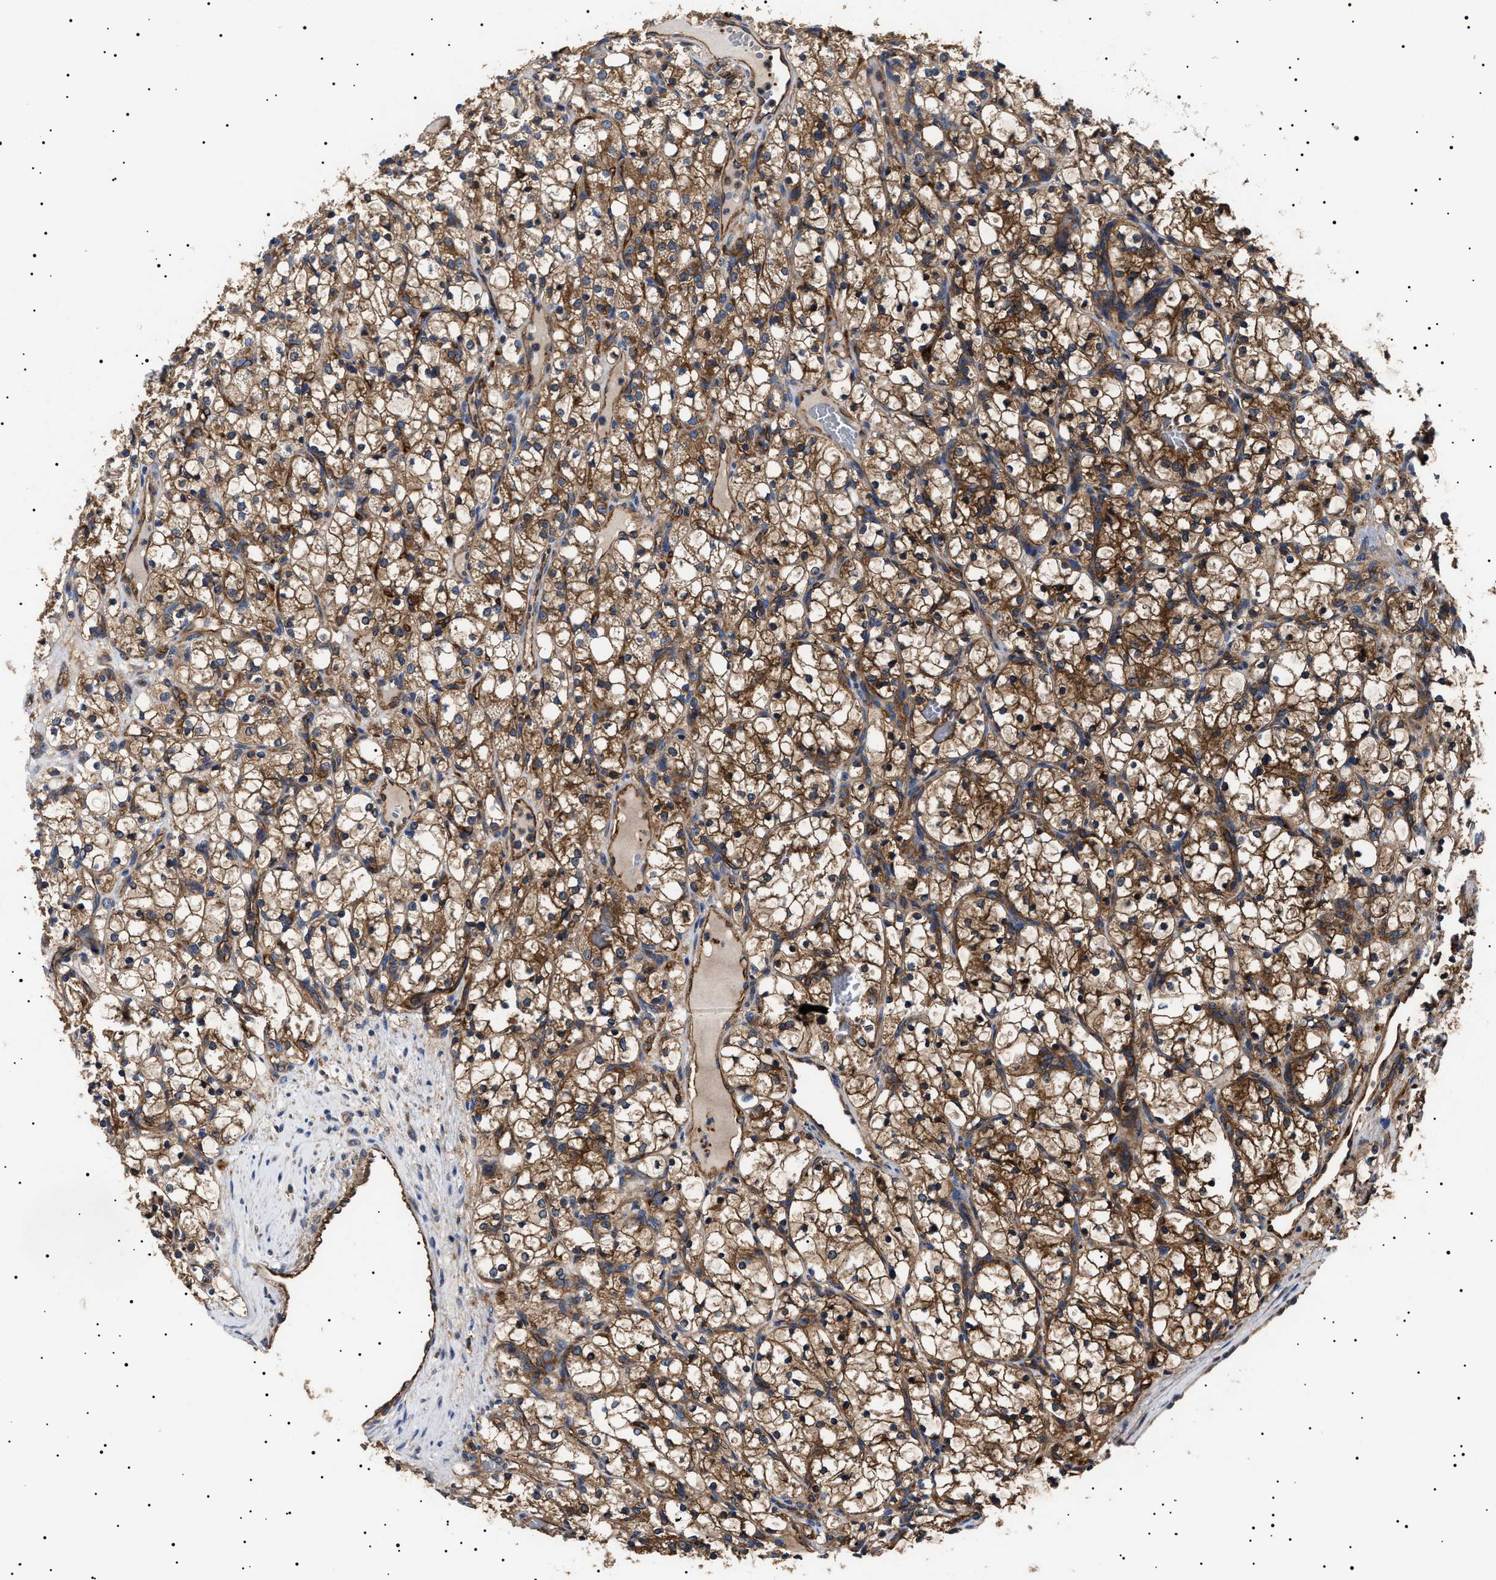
{"staining": {"intensity": "moderate", "quantity": ">75%", "location": "cytoplasmic/membranous"}, "tissue": "renal cancer", "cell_type": "Tumor cells", "image_type": "cancer", "snomed": [{"axis": "morphology", "description": "Adenocarcinoma, NOS"}, {"axis": "topography", "description": "Kidney"}], "caption": "The immunohistochemical stain shows moderate cytoplasmic/membranous staining in tumor cells of renal cancer (adenocarcinoma) tissue.", "gene": "TPP2", "patient": {"sex": "female", "age": 69}}